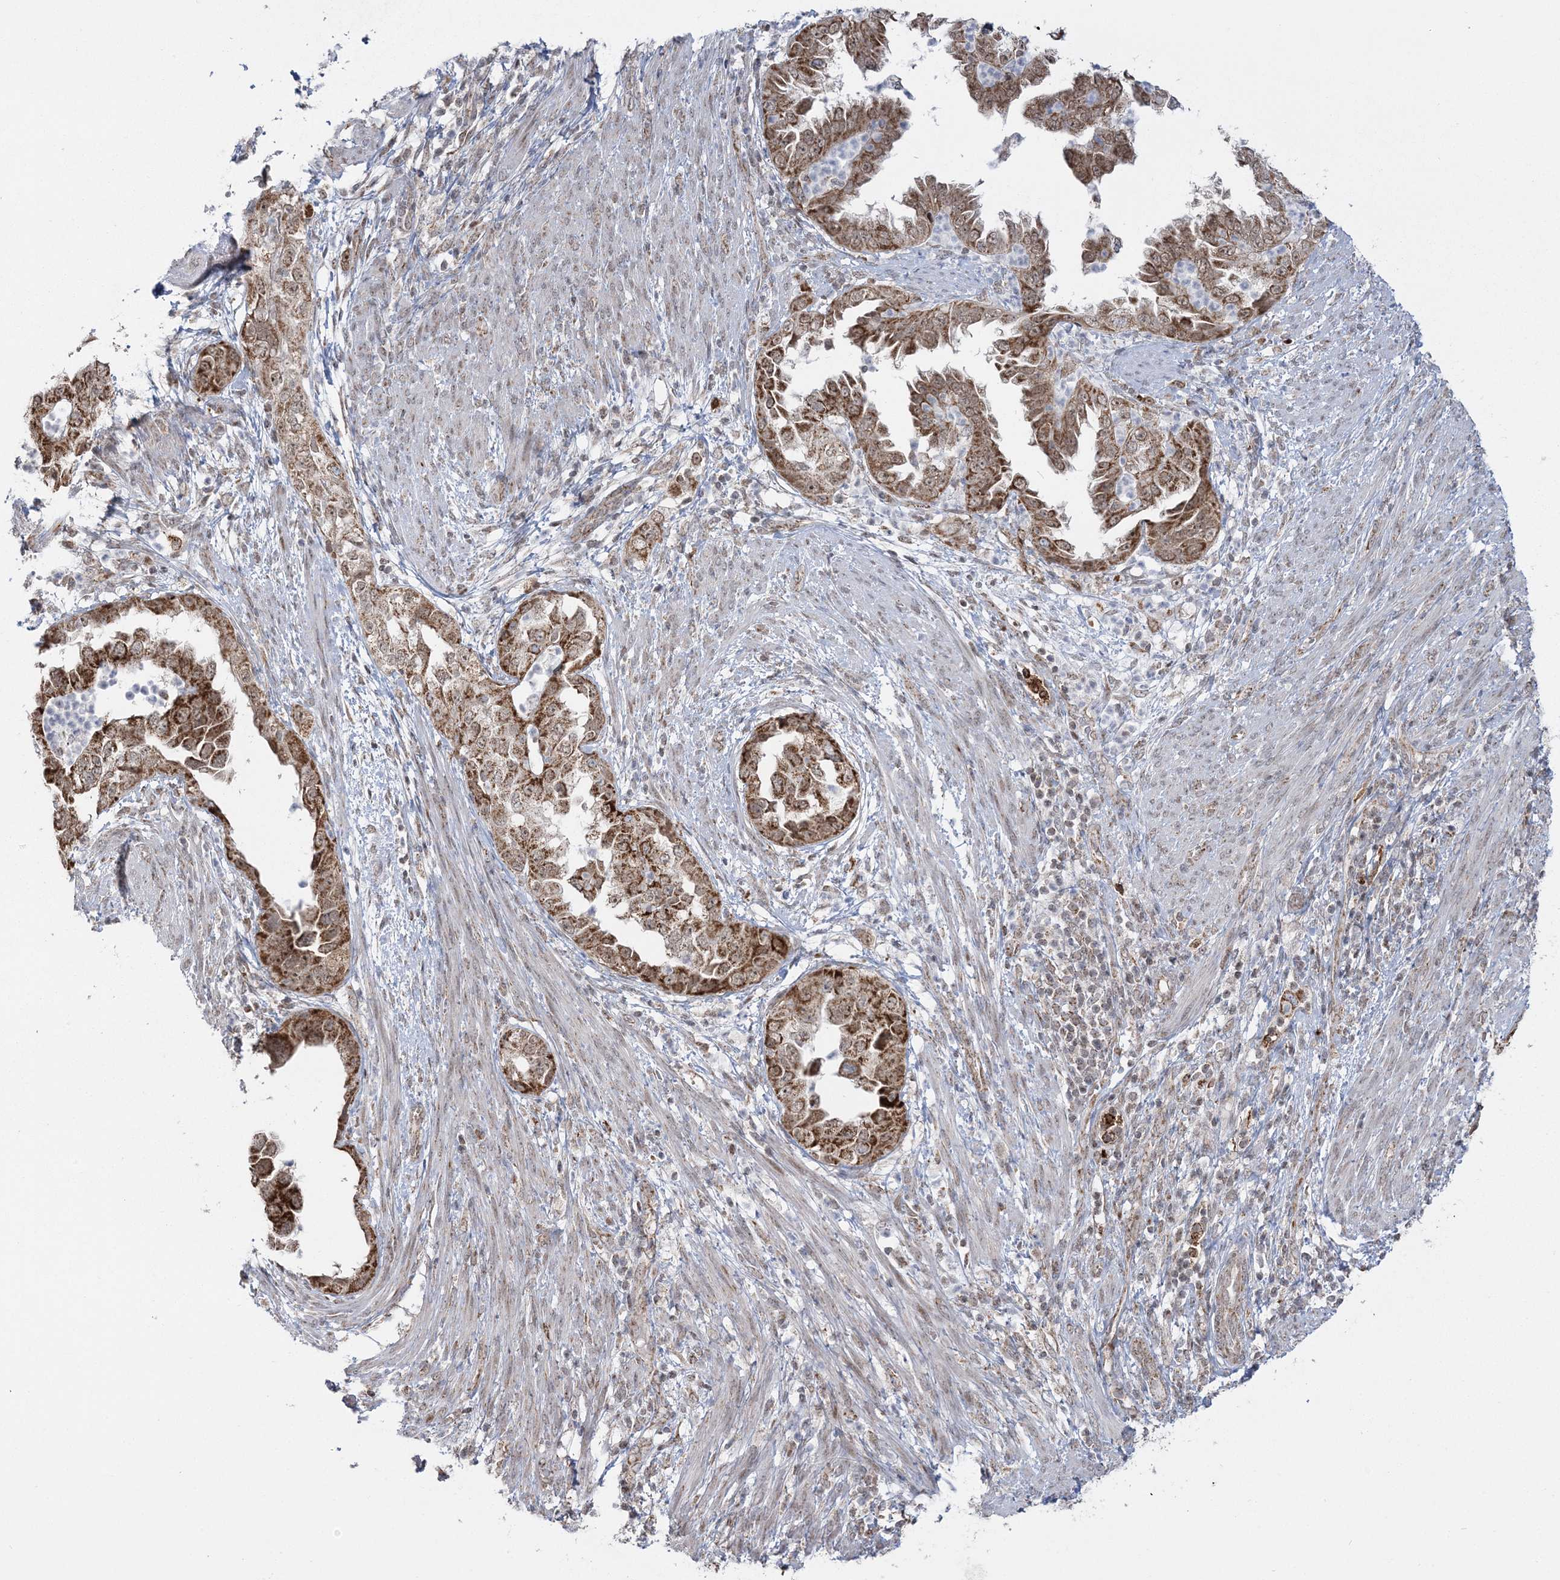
{"staining": {"intensity": "strong", "quantity": ">75%", "location": "cytoplasmic/membranous"}, "tissue": "endometrial cancer", "cell_type": "Tumor cells", "image_type": "cancer", "snomed": [{"axis": "morphology", "description": "Adenocarcinoma, NOS"}, {"axis": "topography", "description": "Endometrium"}], "caption": "An immunohistochemistry (IHC) micrograph of tumor tissue is shown. Protein staining in brown labels strong cytoplasmic/membranous positivity in endometrial cancer (adenocarcinoma) within tumor cells. (DAB IHC, brown staining for protein, blue staining for nuclei).", "gene": "GRSF1", "patient": {"sex": "female", "age": 85}}